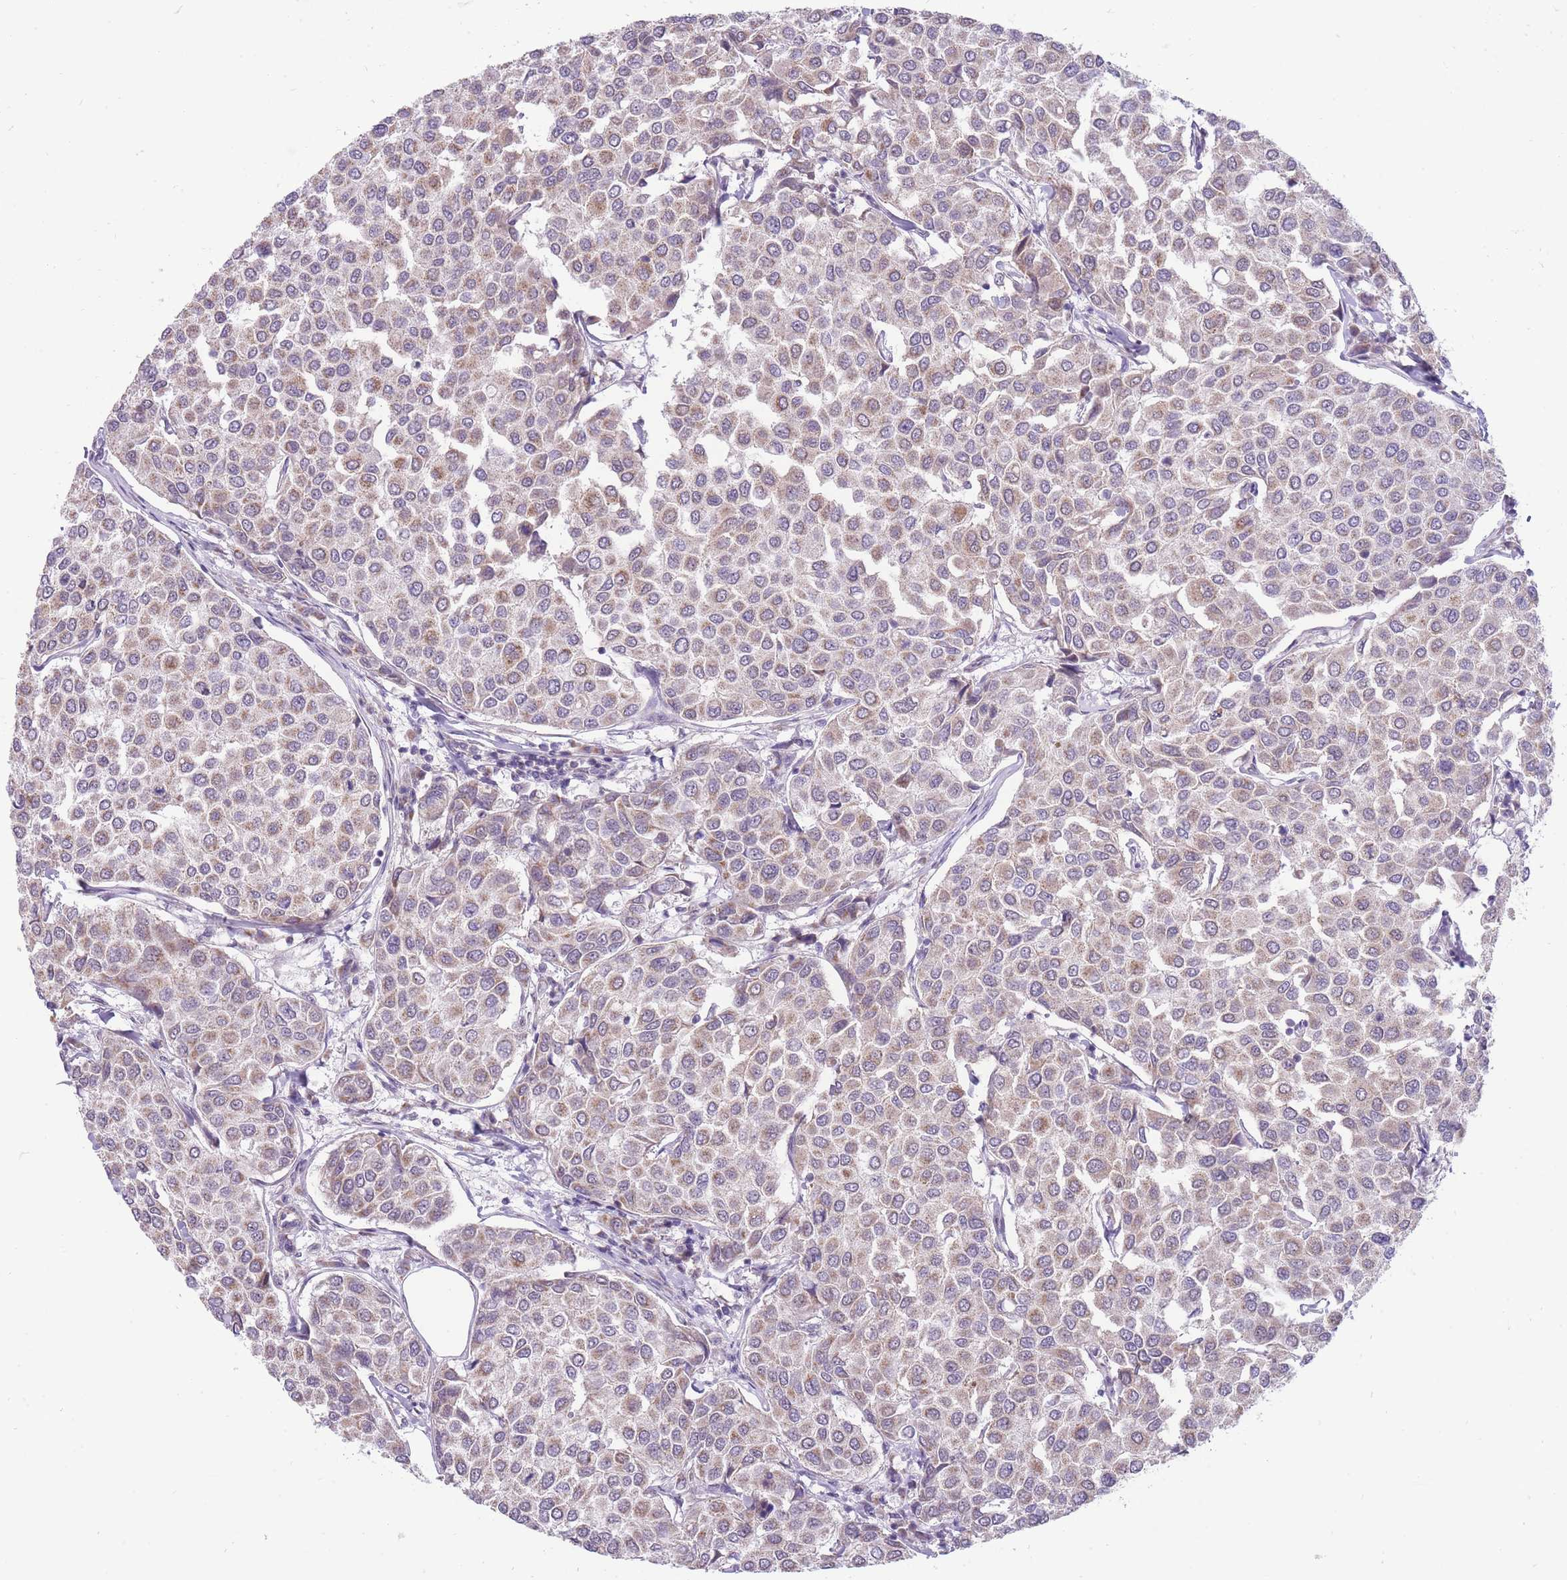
{"staining": {"intensity": "weak", "quantity": "25%-75%", "location": "cytoplasmic/membranous"}, "tissue": "breast cancer", "cell_type": "Tumor cells", "image_type": "cancer", "snomed": [{"axis": "morphology", "description": "Duct carcinoma"}, {"axis": "topography", "description": "Breast"}], "caption": "Protein expression analysis of breast intraductal carcinoma reveals weak cytoplasmic/membranous expression in approximately 25%-75% of tumor cells. (DAB = brown stain, brightfield microscopy at high magnification).", "gene": "NELL1", "patient": {"sex": "female", "age": 55}}